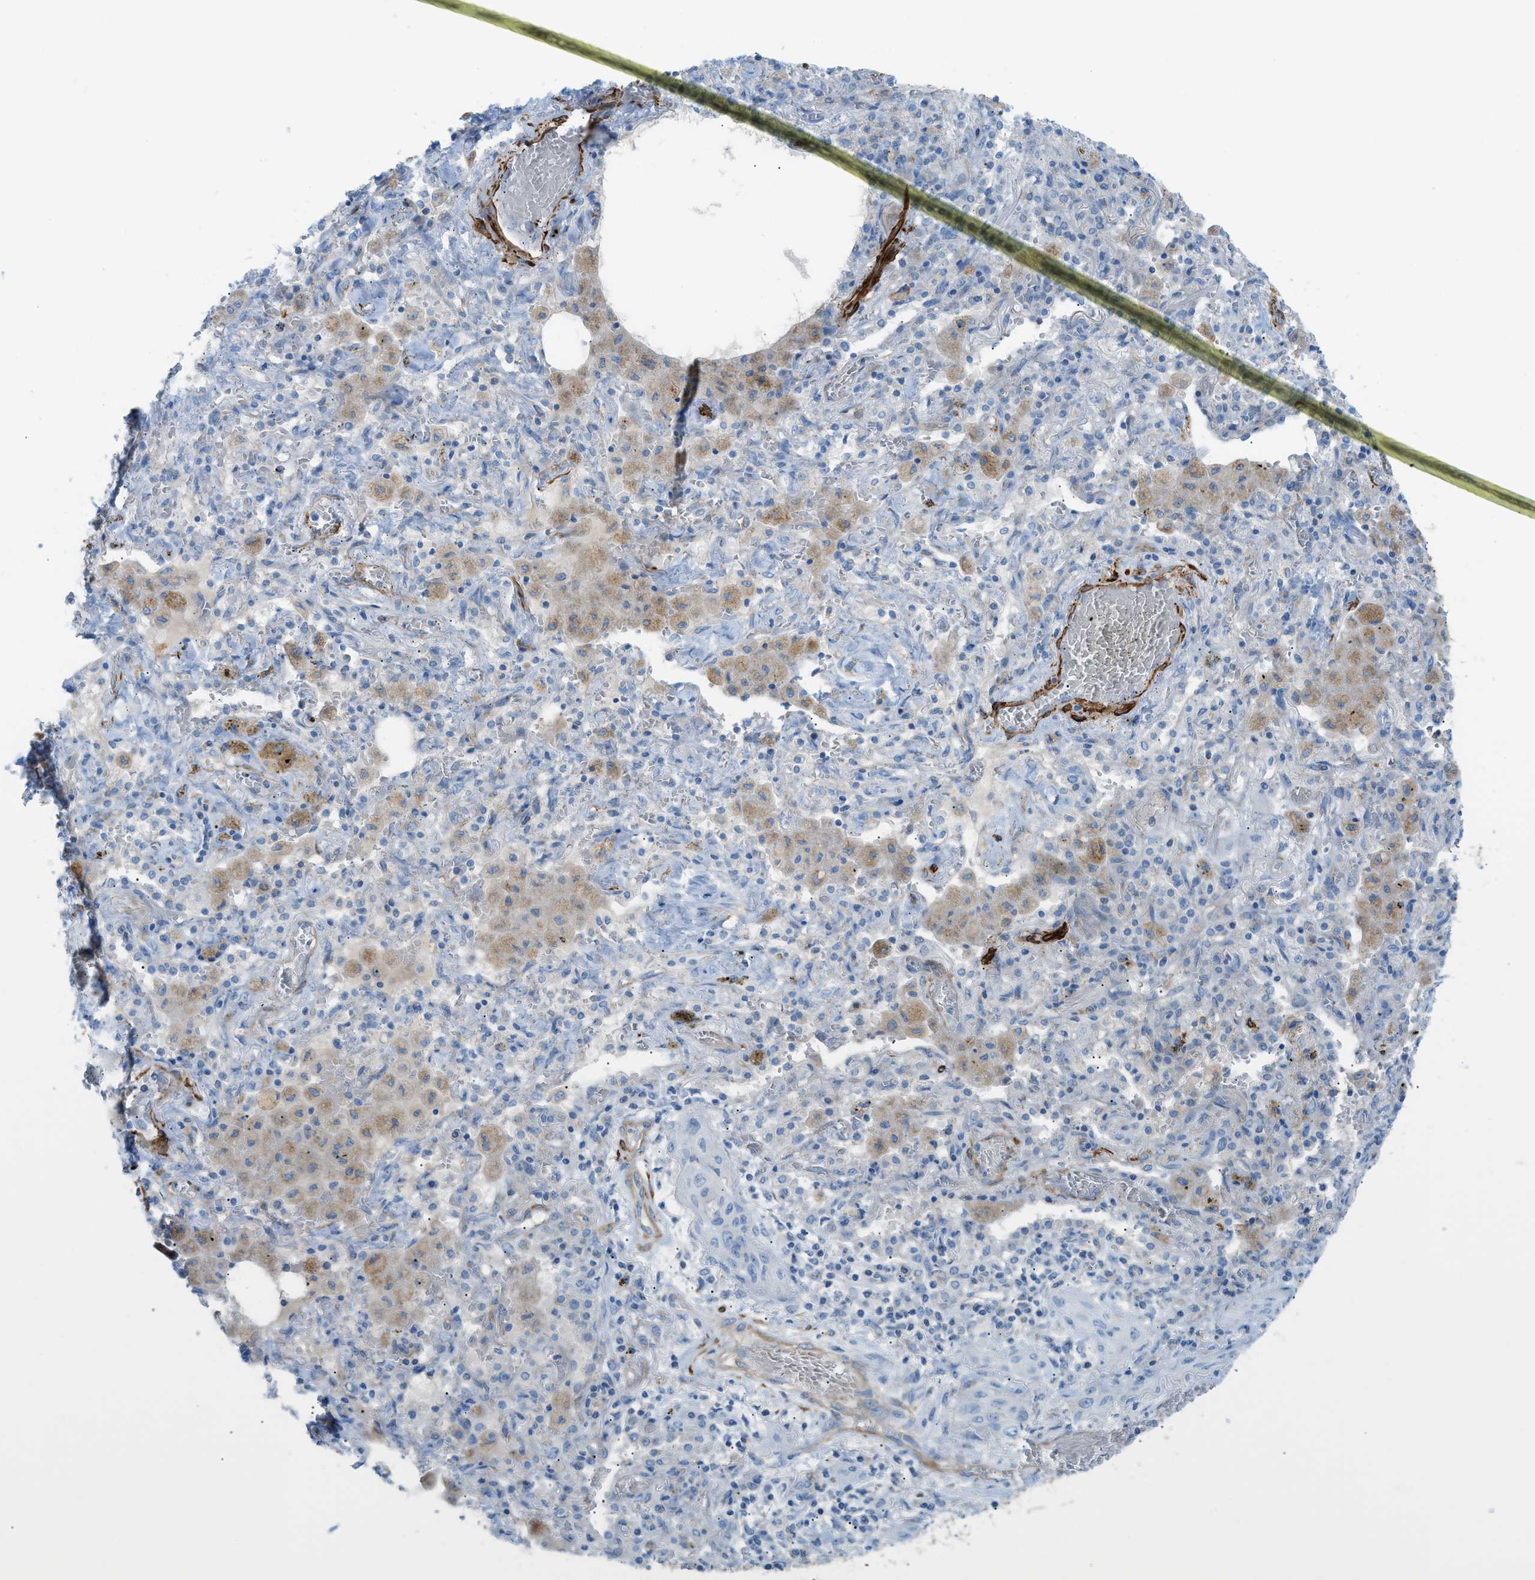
{"staining": {"intensity": "negative", "quantity": "none", "location": "none"}, "tissue": "lung cancer", "cell_type": "Tumor cells", "image_type": "cancer", "snomed": [{"axis": "morphology", "description": "Squamous cell carcinoma, NOS"}, {"axis": "topography", "description": "Lung"}], "caption": "Tumor cells show no significant staining in lung cancer.", "gene": "MYH11", "patient": {"sex": "female", "age": 47}}